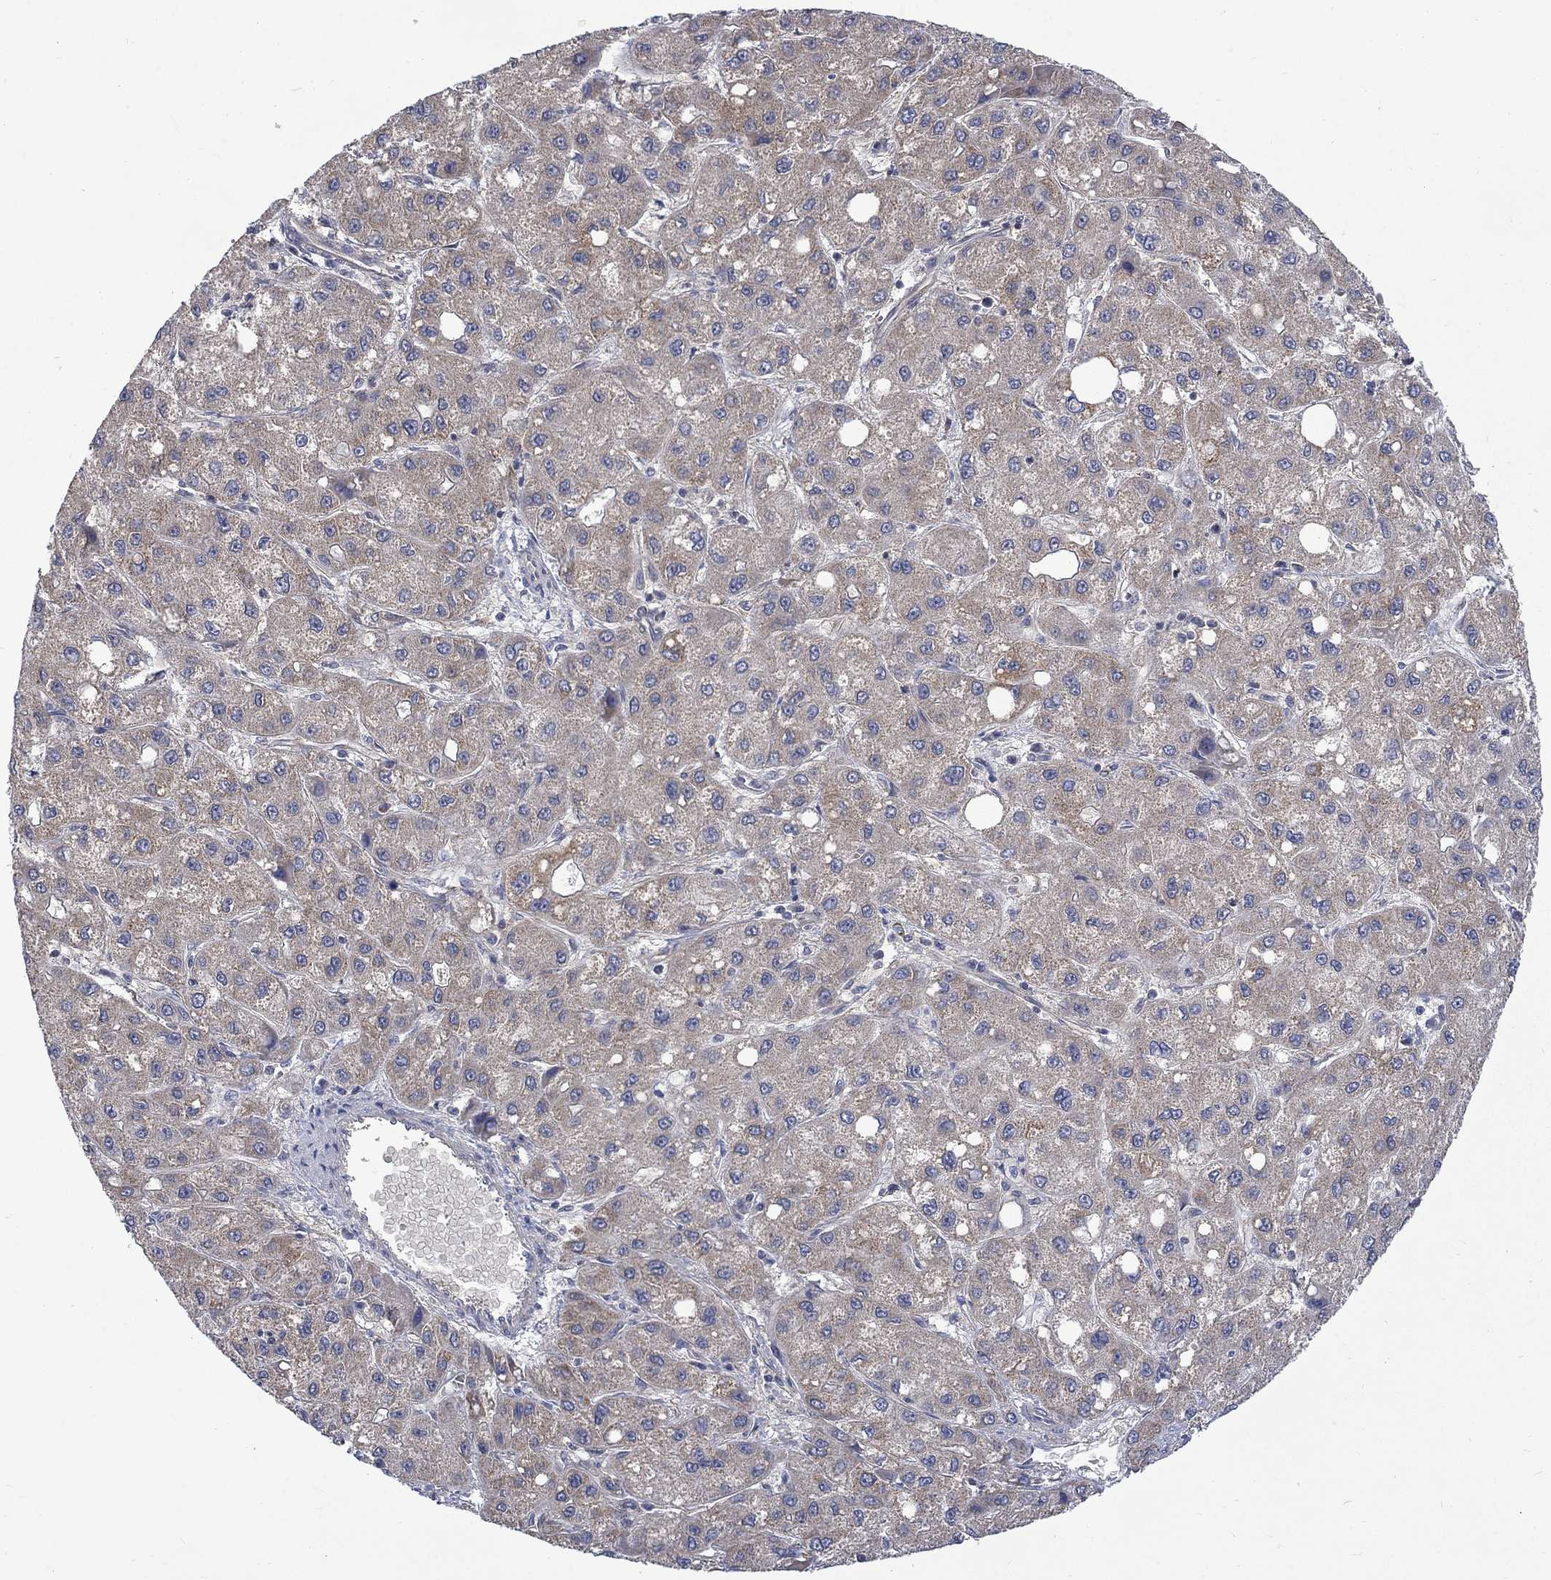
{"staining": {"intensity": "moderate", "quantity": "25%-75%", "location": "cytoplasmic/membranous"}, "tissue": "liver cancer", "cell_type": "Tumor cells", "image_type": "cancer", "snomed": [{"axis": "morphology", "description": "Carcinoma, Hepatocellular, NOS"}, {"axis": "topography", "description": "Liver"}], "caption": "Immunohistochemical staining of human liver cancer (hepatocellular carcinoma) shows moderate cytoplasmic/membranous protein positivity in approximately 25%-75% of tumor cells. The staining was performed using DAB (3,3'-diaminobenzidine), with brown indicating positive protein expression. Nuclei are stained blue with hematoxylin.", "gene": "HSPA12A", "patient": {"sex": "male", "age": 73}}